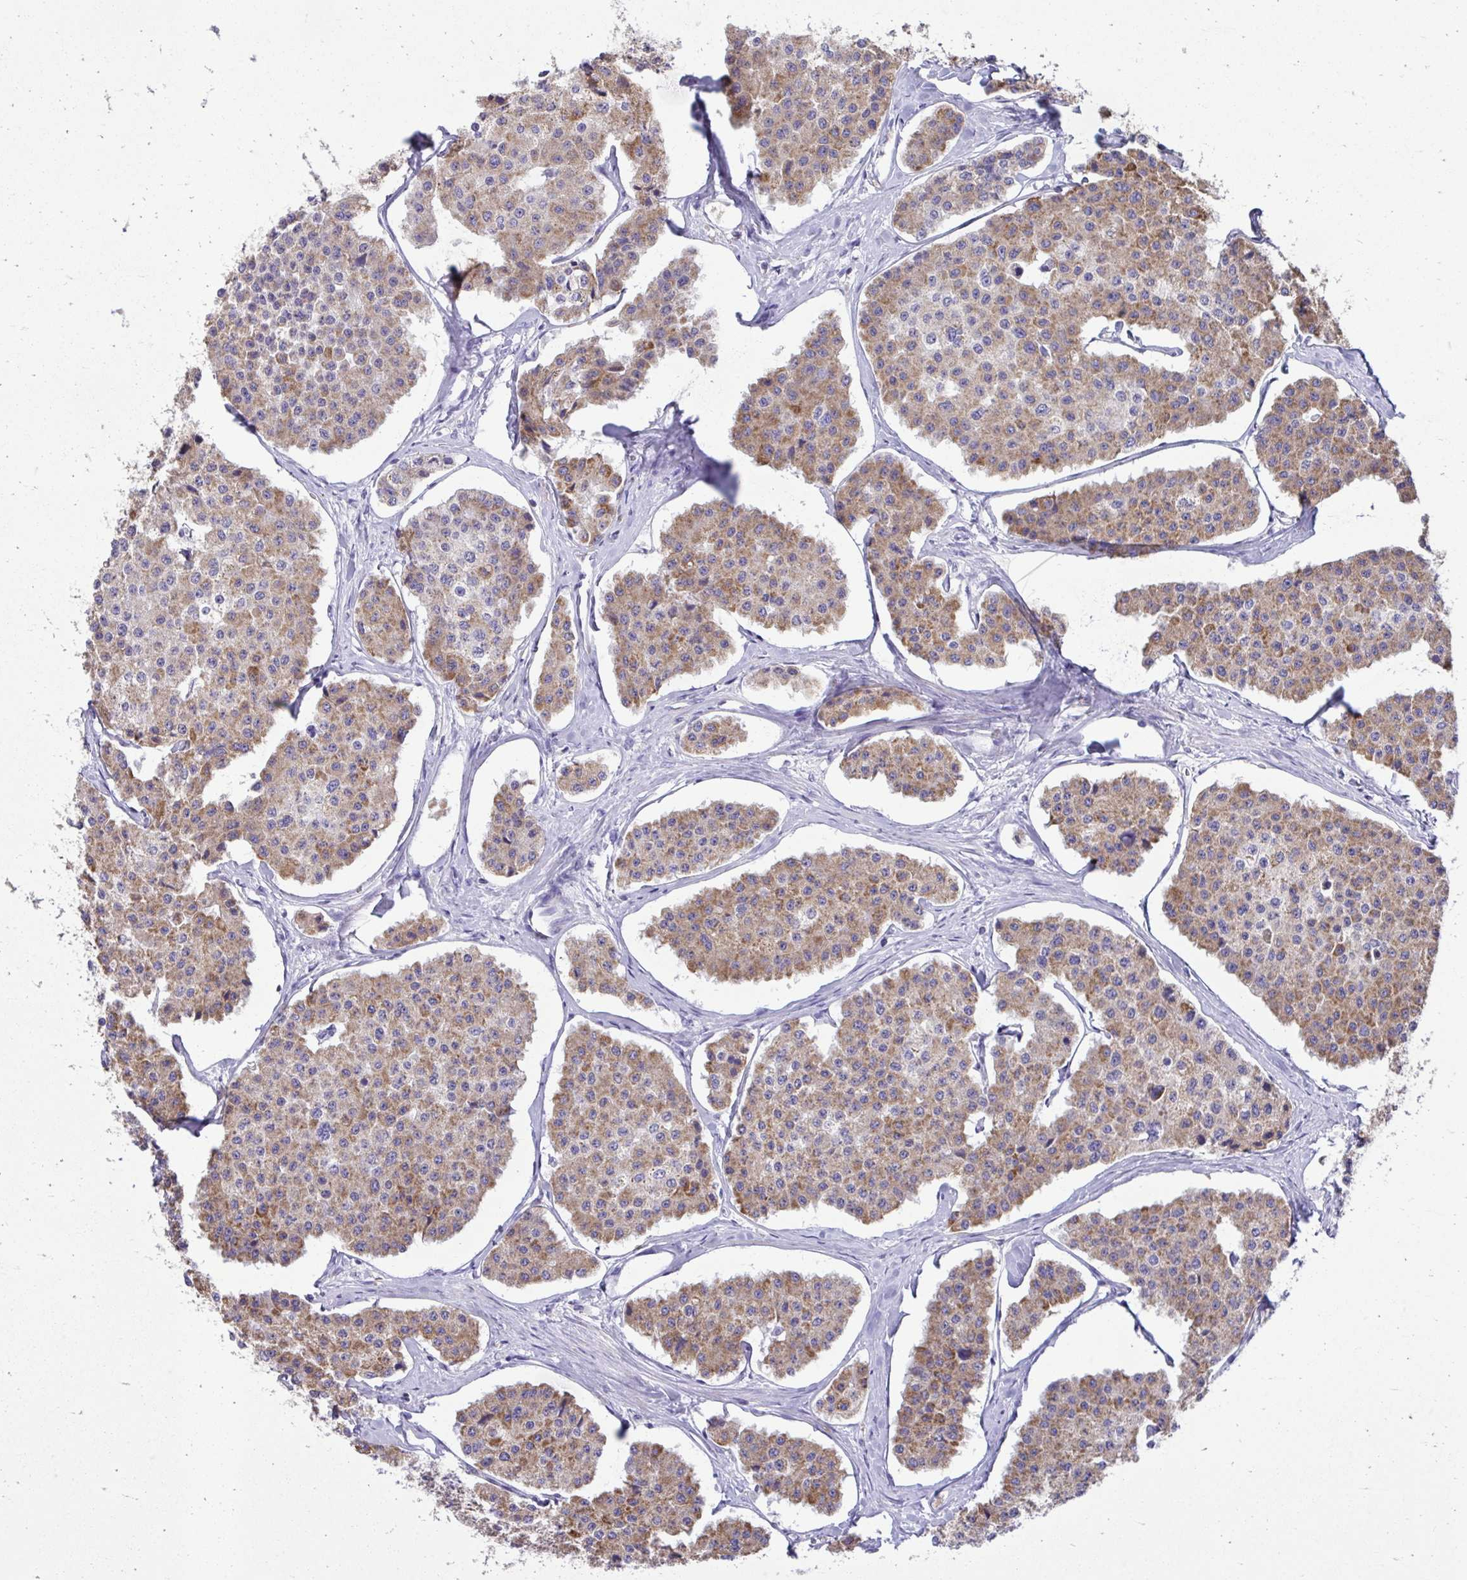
{"staining": {"intensity": "moderate", "quantity": ">75%", "location": "cytoplasmic/membranous"}, "tissue": "carcinoid", "cell_type": "Tumor cells", "image_type": "cancer", "snomed": [{"axis": "morphology", "description": "Carcinoid, malignant, NOS"}, {"axis": "topography", "description": "Small intestine"}], "caption": "A high-resolution micrograph shows immunohistochemistry (IHC) staining of carcinoid, which exhibits moderate cytoplasmic/membranous expression in approximately >75% of tumor cells.", "gene": "LINGO4", "patient": {"sex": "female", "age": 65}}